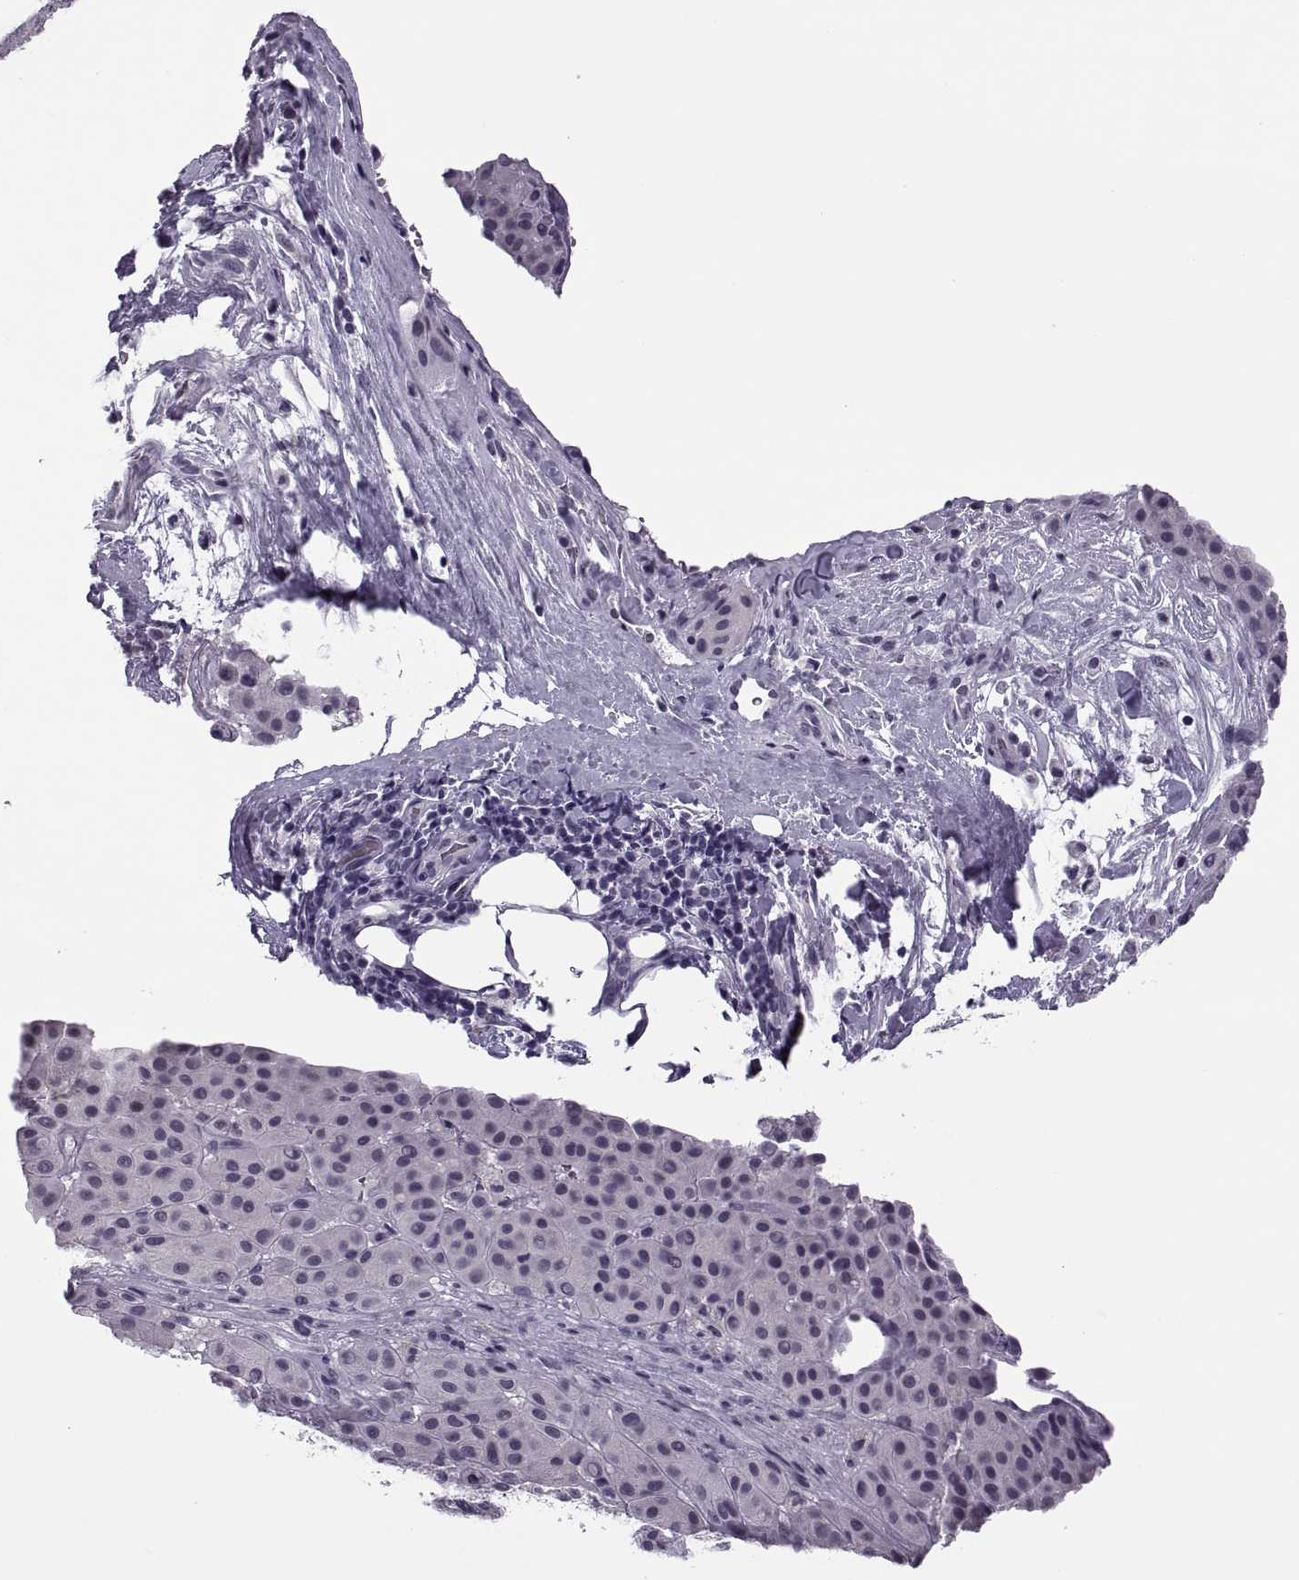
{"staining": {"intensity": "negative", "quantity": "none", "location": "none"}, "tissue": "melanoma", "cell_type": "Tumor cells", "image_type": "cancer", "snomed": [{"axis": "morphology", "description": "Malignant melanoma, Metastatic site"}, {"axis": "topography", "description": "Smooth muscle"}], "caption": "Protein analysis of melanoma exhibits no significant positivity in tumor cells. (Brightfield microscopy of DAB immunohistochemistry (IHC) at high magnification).", "gene": "TBC1D3G", "patient": {"sex": "male", "age": 41}}